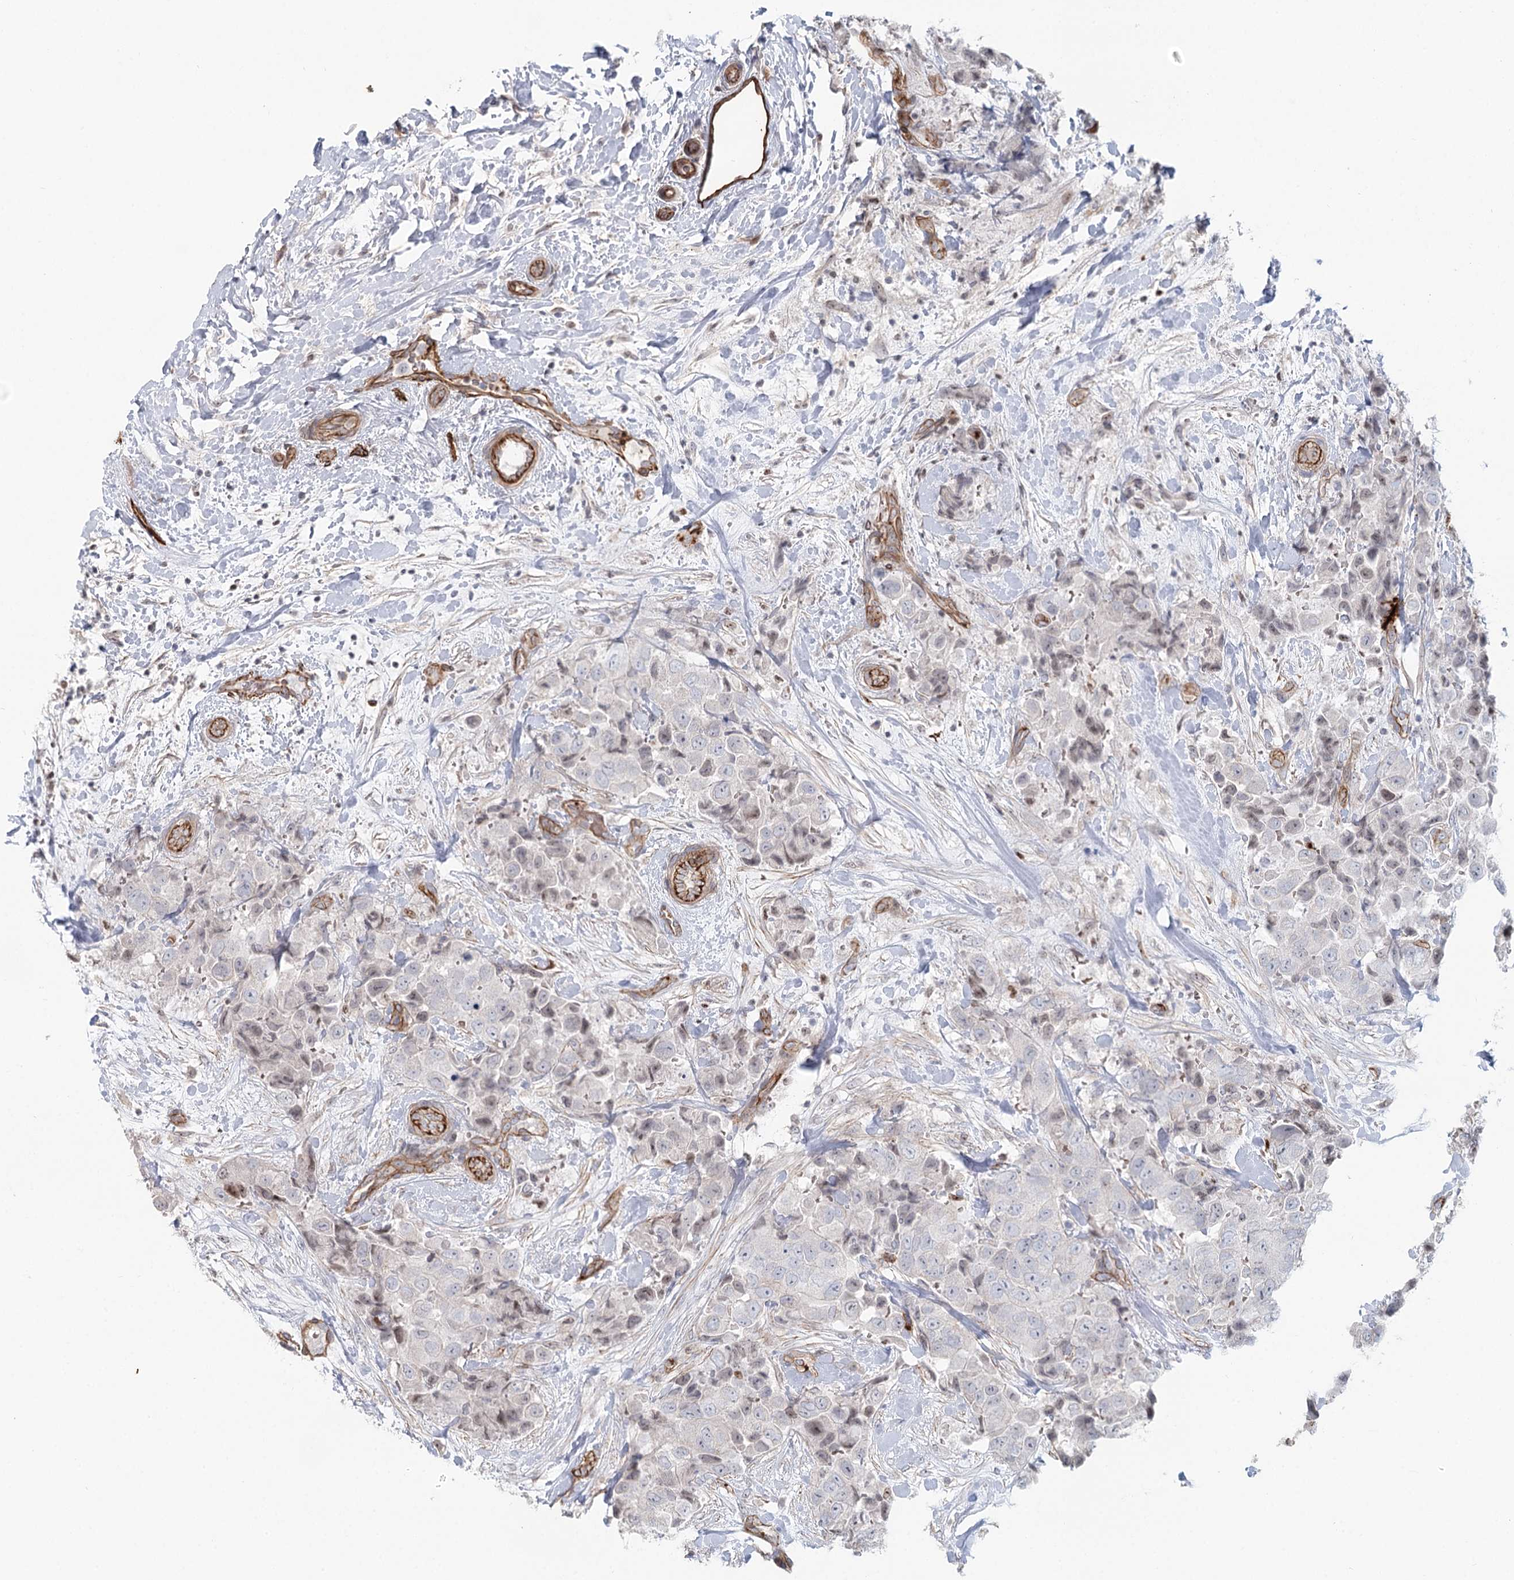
{"staining": {"intensity": "weak", "quantity": "<25%", "location": "nuclear"}, "tissue": "breast cancer", "cell_type": "Tumor cells", "image_type": "cancer", "snomed": [{"axis": "morphology", "description": "Duct carcinoma"}, {"axis": "topography", "description": "Breast"}], "caption": "Tumor cells are negative for protein expression in human breast cancer.", "gene": "ZFYVE28", "patient": {"sex": "female", "age": 62}}